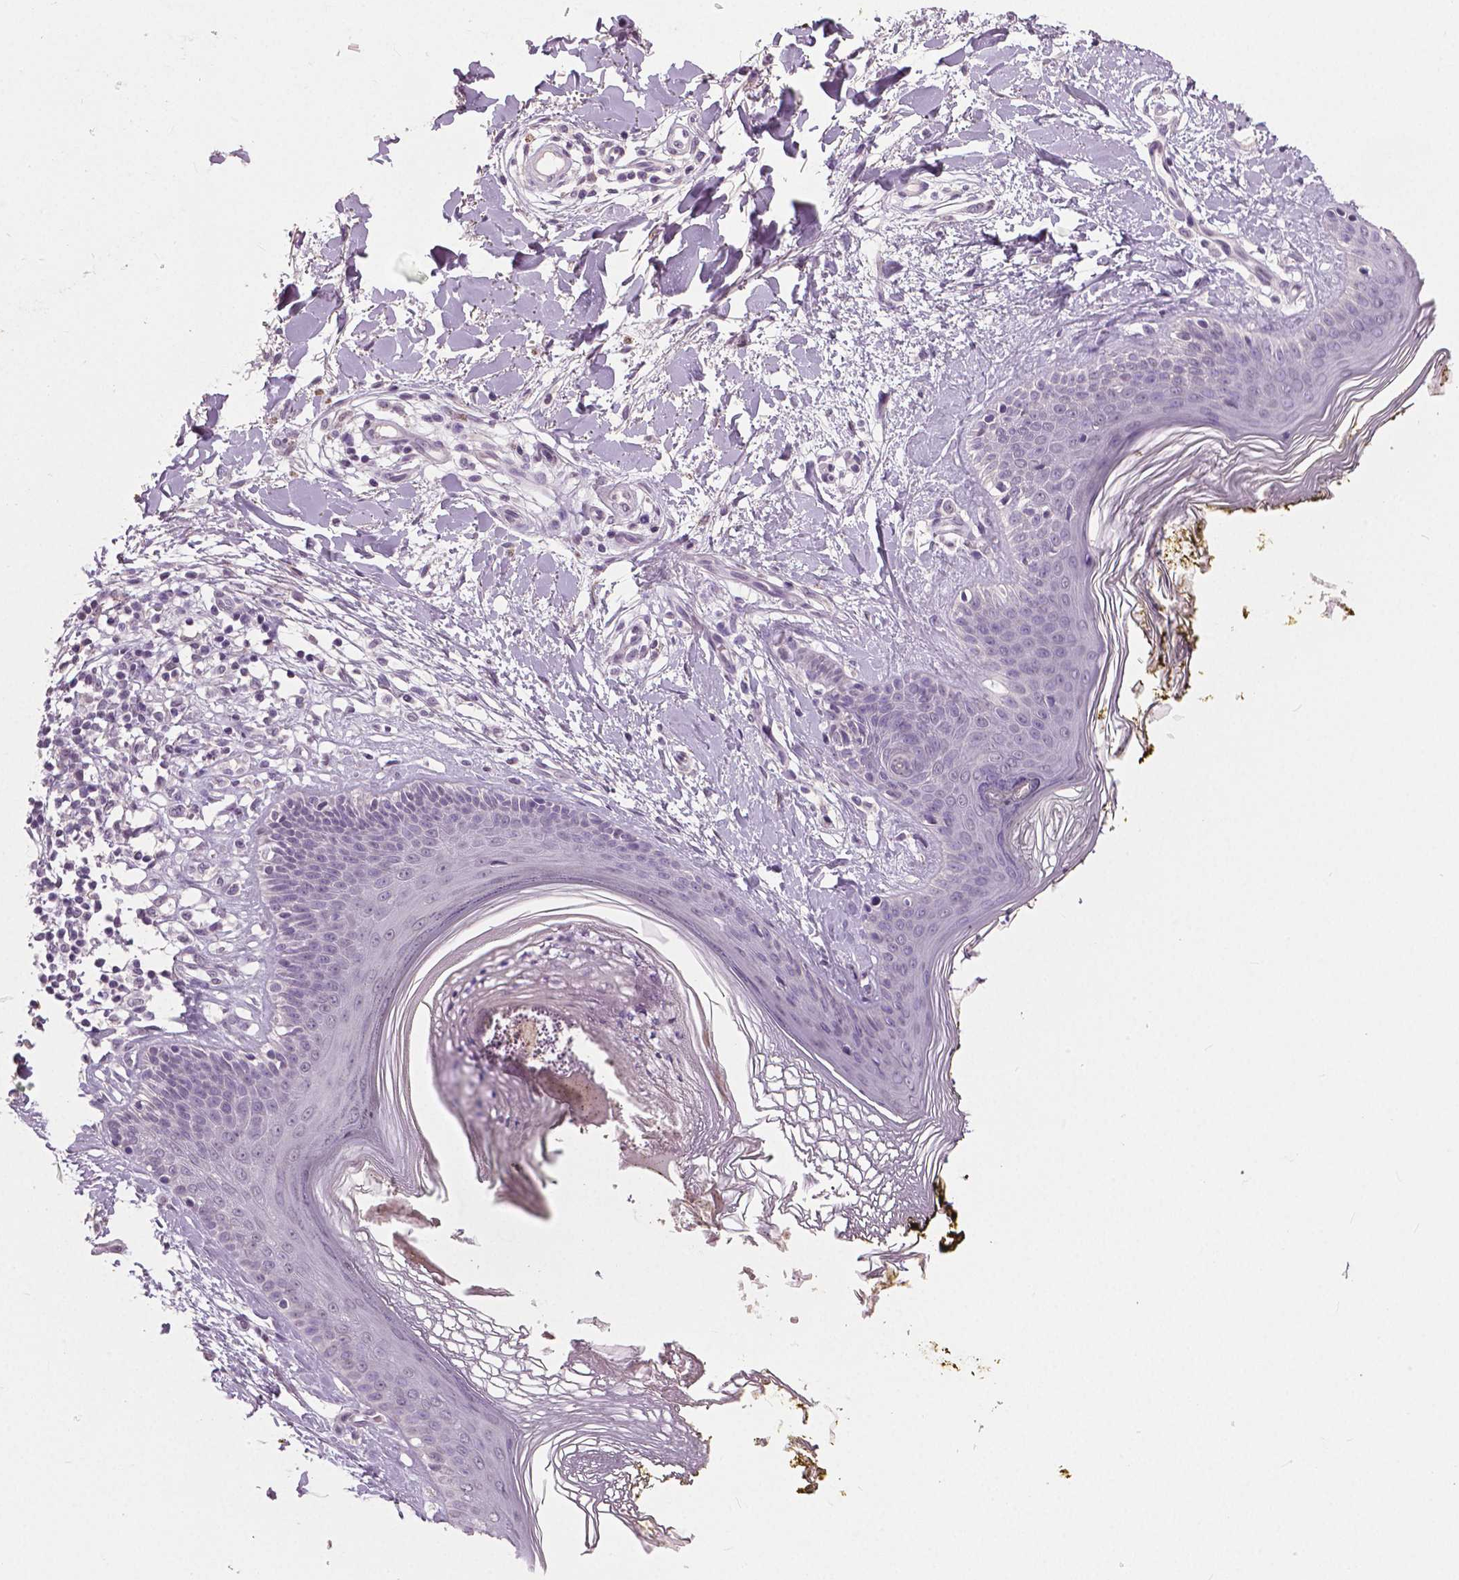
{"staining": {"intensity": "negative", "quantity": "none", "location": "none"}, "tissue": "skin", "cell_type": "Fibroblasts", "image_type": "normal", "snomed": [{"axis": "morphology", "description": "Normal tissue, NOS"}, {"axis": "topography", "description": "Skin"}], "caption": "This is an immunohistochemistry histopathology image of unremarkable skin. There is no staining in fibroblasts.", "gene": "NECAB1", "patient": {"sex": "female", "age": 34}}